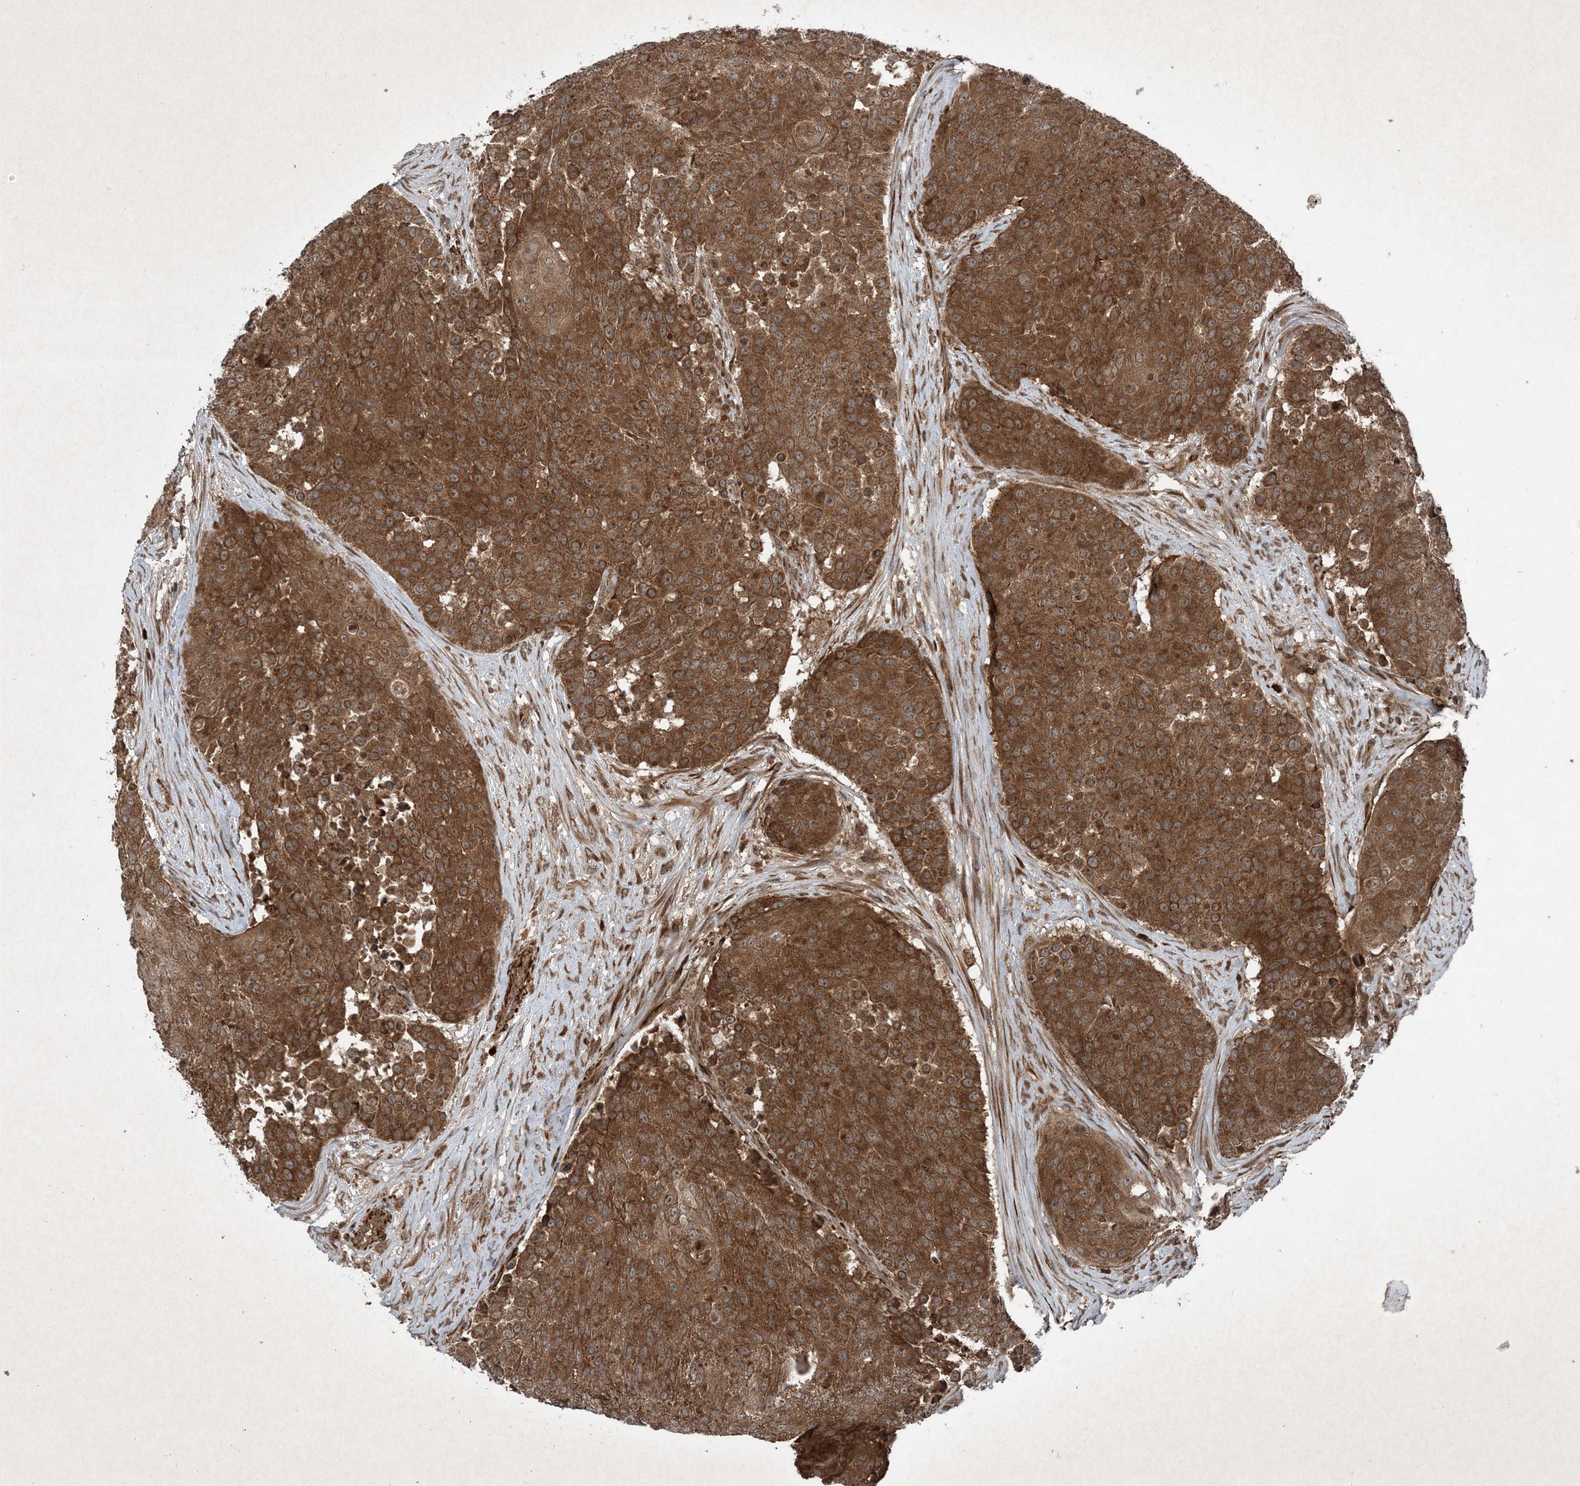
{"staining": {"intensity": "strong", "quantity": ">75%", "location": "cytoplasmic/membranous"}, "tissue": "urothelial cancer", "cell_type": "Tumor cells", "image_type": "cancer", "snomed": [{"axis": "morphology", "description": "Urothelial carcinoma, High grade"}, {"axis": "topography", "description": "Urinary bladder"}], "caption": "Human urothelial cancer stained for a protein (brown) exhibits strong cytoplasmic/membranous positive staining in approximately >75% of tumor cells.", "gene": "GNG5", "patient": {"sex": "female", "age": 63}}